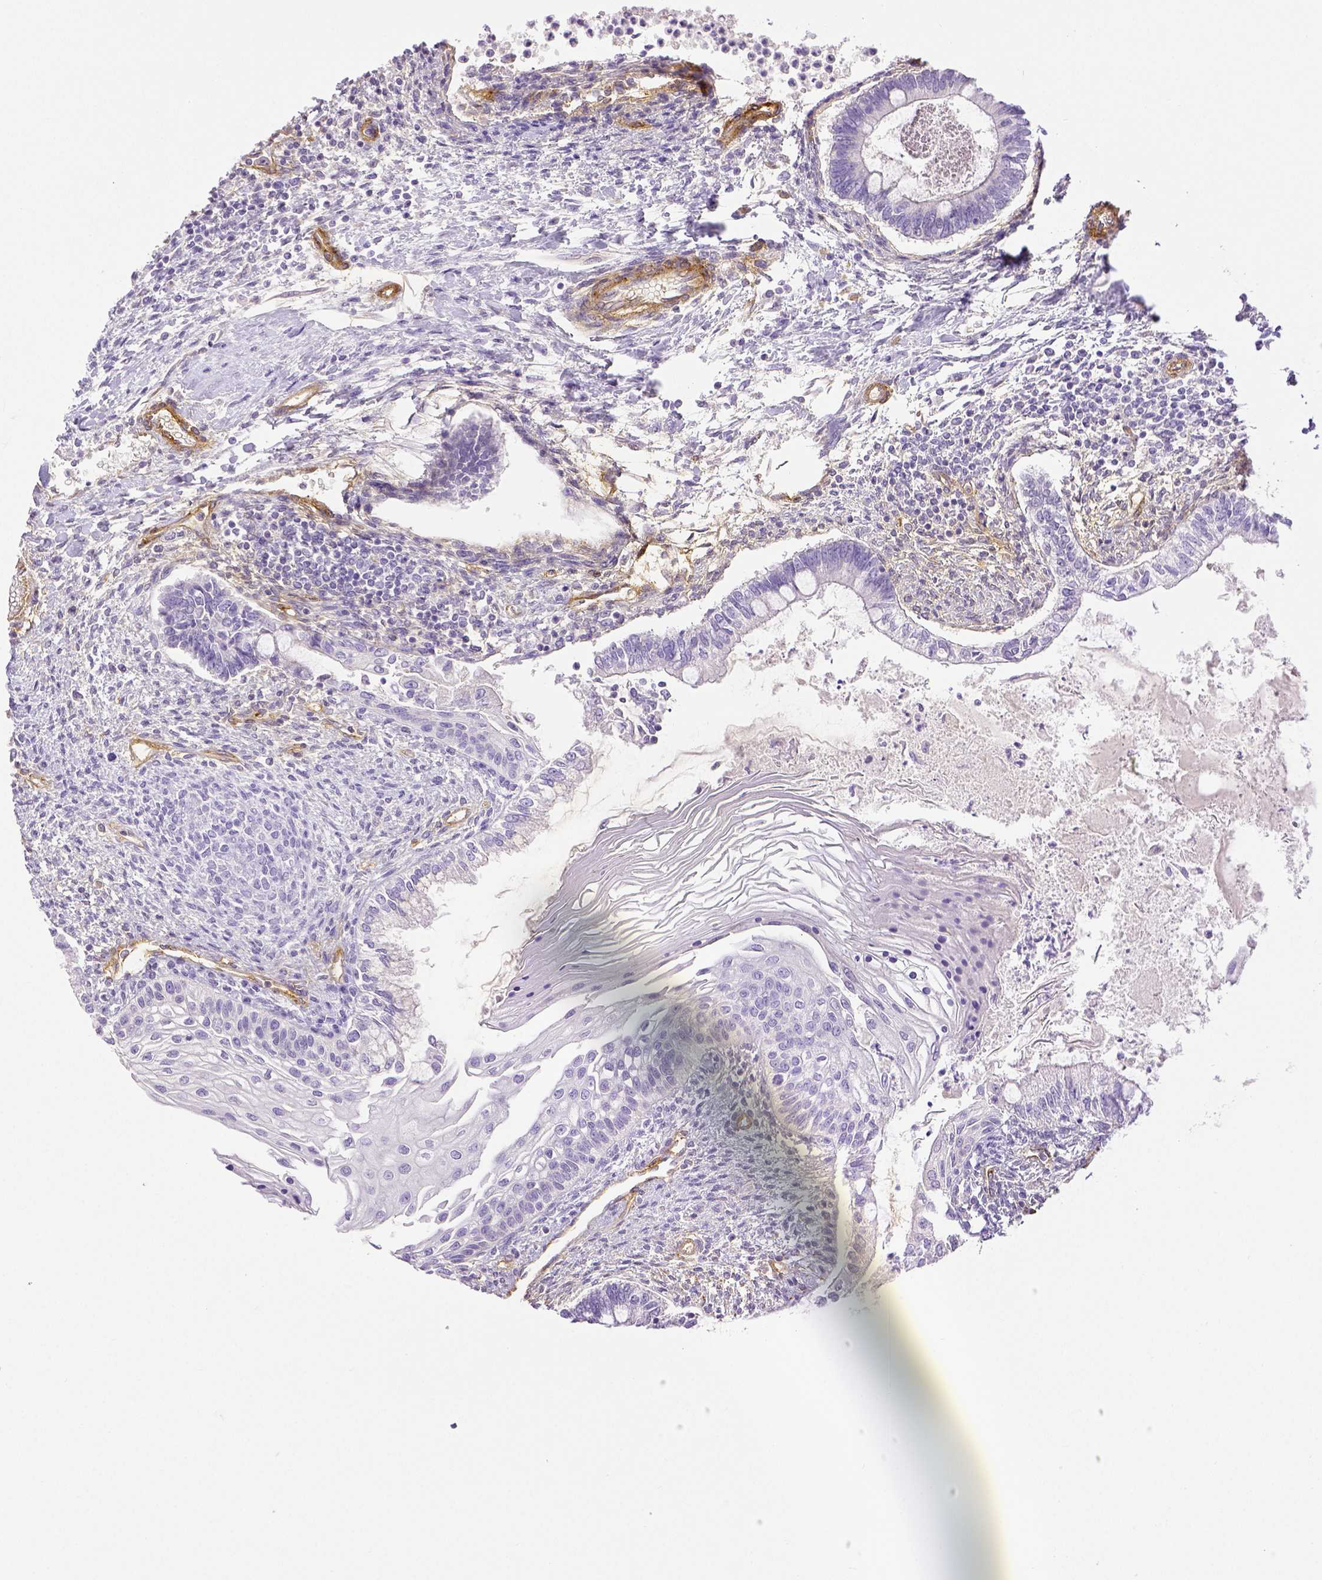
{"staining": {"intensity": "negative", "quantity": "none", "location": "none"}, "tissue": "testis cancer", "cell_type": "Tumor cells", "image_type": "cancer", "snomed": [{"axis": "morphology", "description": "Carcinoma, Embryonal, NOS"}, {"axis": "topography", "description": "Testis"}], "caption": "The histopathology image reveals no staining of tumor cells in testis embryonal carcinoma.", "gene": "THY1", "patient": {"sex": "male", "age": 37}}